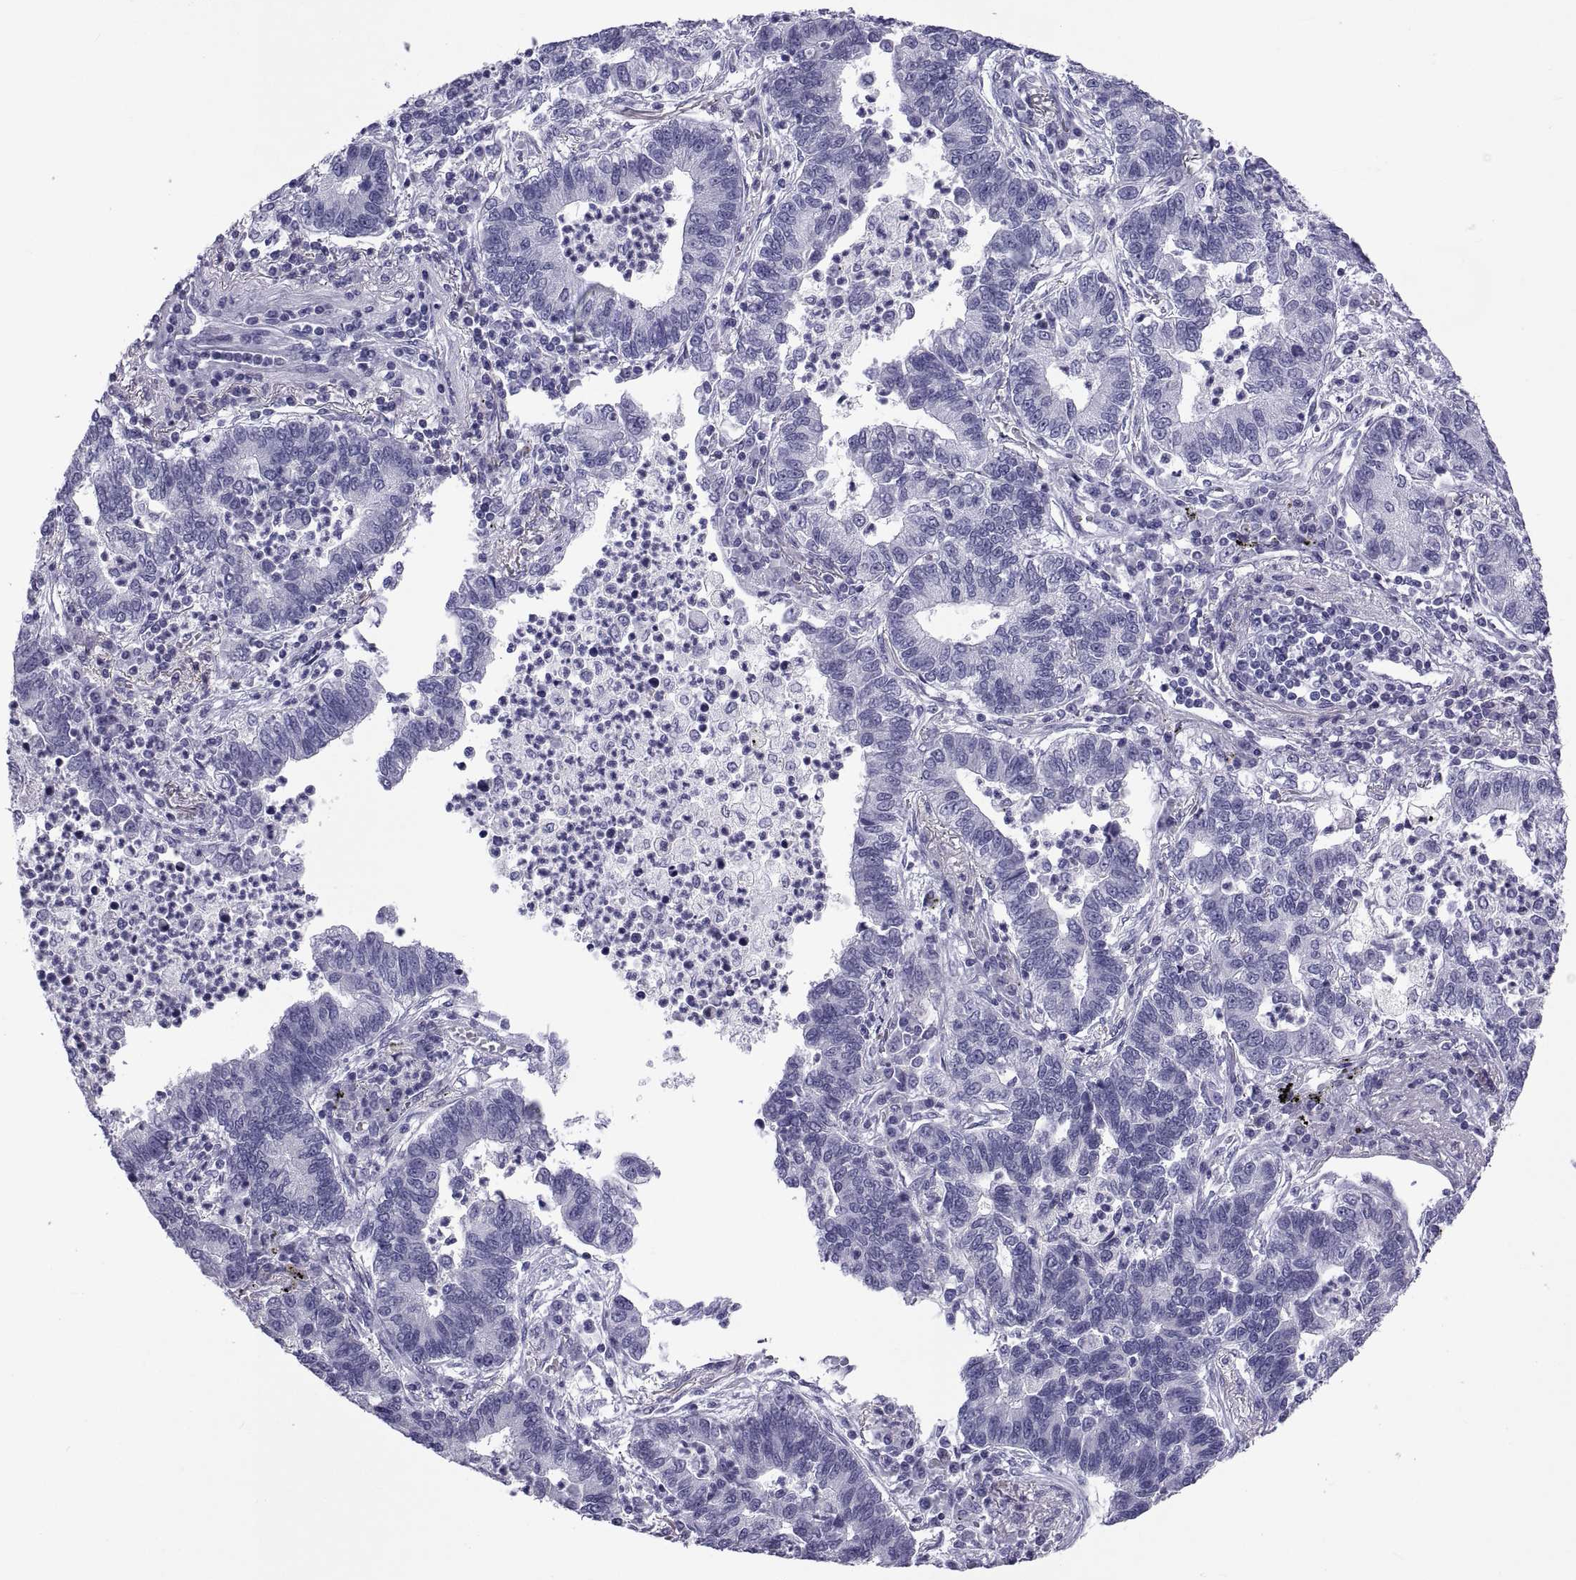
{"staining": {"intensity": "negative", "quantity": "none", "location": "none"}, "tissue": "lung cancer", "cell_type": "Tumor cells", "image_type": "cancer", "snomed": [{"axis": "morphology", "description": "Adenocarcinoma, NOS"}, {"axis": "topography", "description": "Lung"}], "caption": "High power microscopy micrograph of an immunohistochemistry histopathology image of lung cancer (adenocarcinoma), revealing no significant expression in tumor cells.", "gene": "NPTX2", "patient": {"sex": "female", "age": 57}}